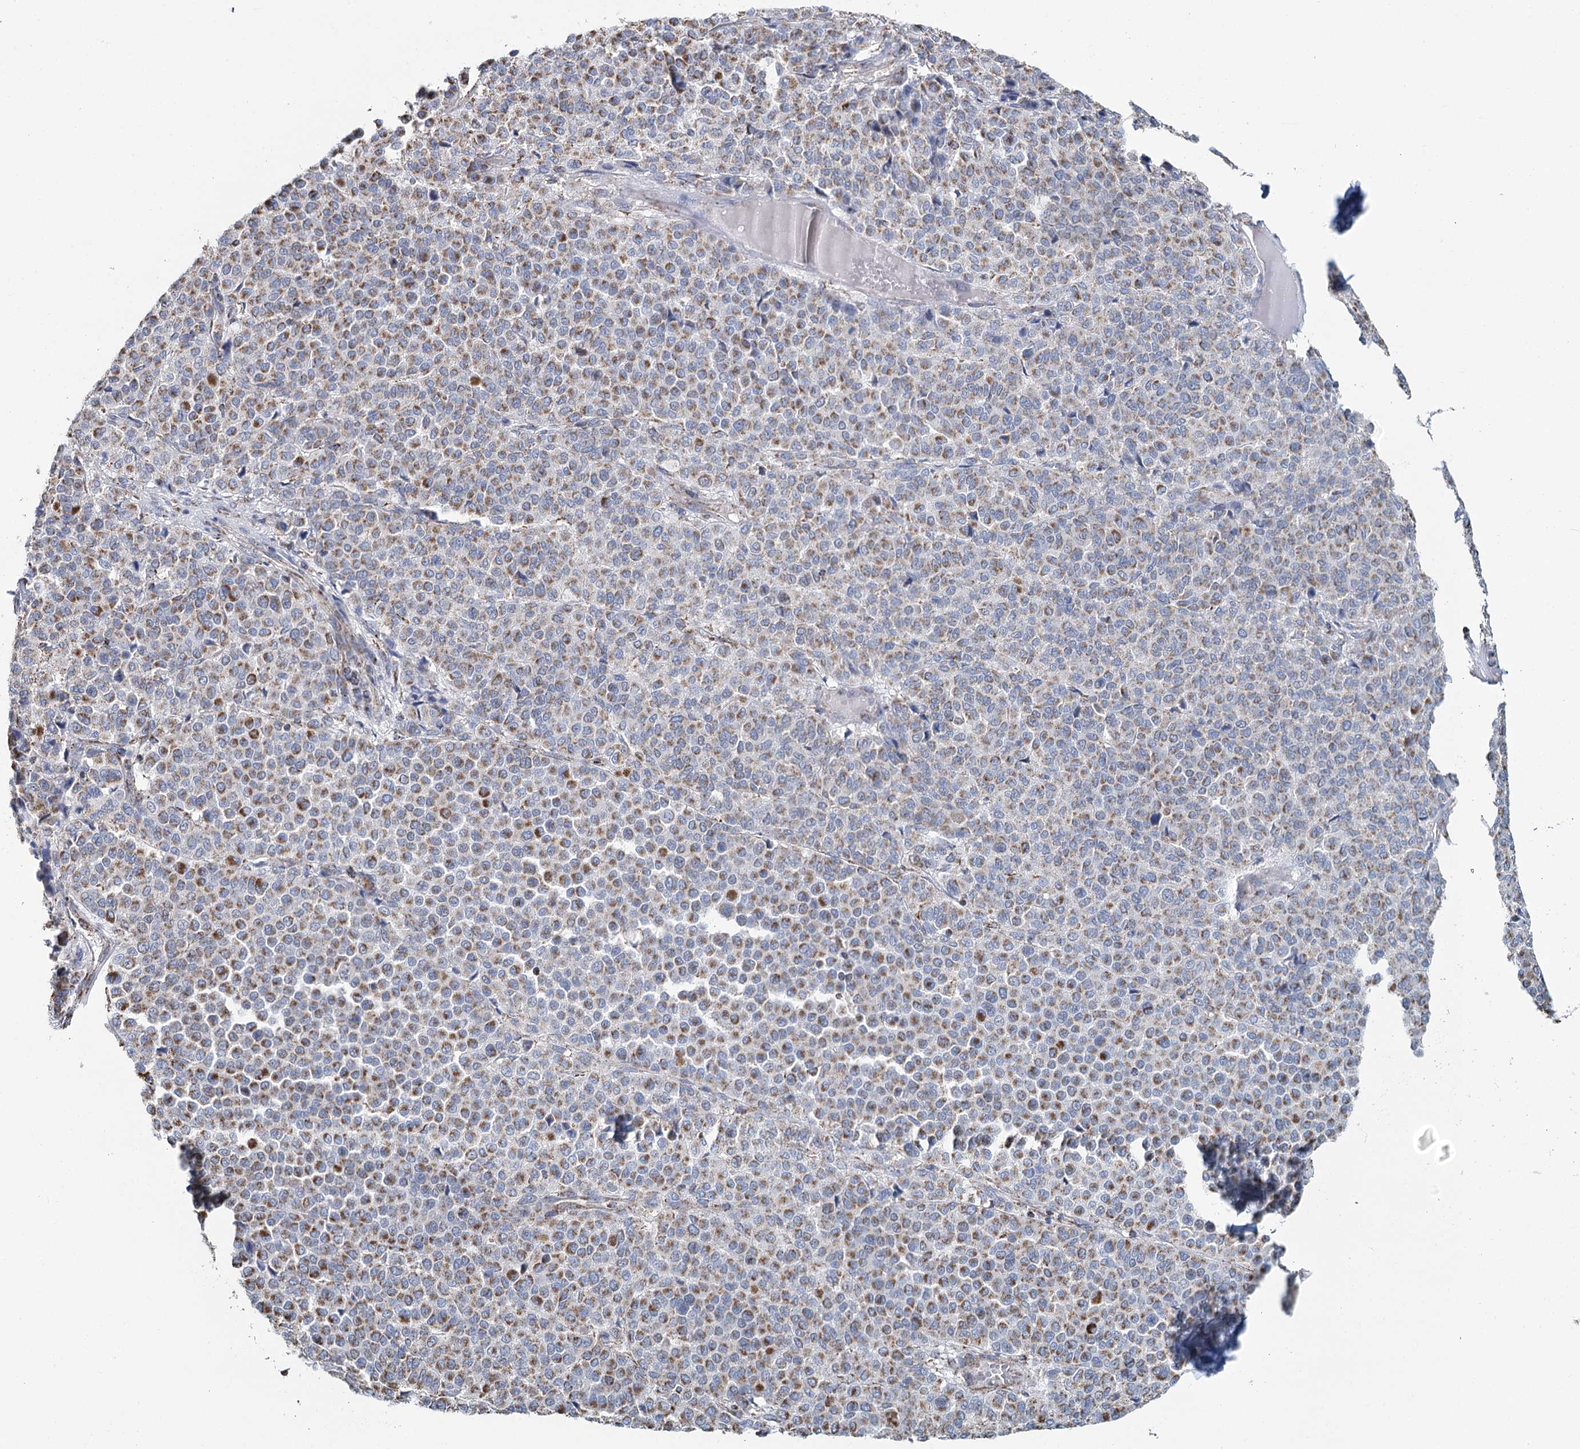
{"staining": {"intensity": "moderate", "quantity": ">75%", "location": "cytoplasmic/membranous"}, "tissue": "melanoma", "cell_type": "Tumor cells", "image_type": "cancer", "snomed": [{"axis": "morphology", "description": "Malignant melanoma, Metastatic site"}, {"axis": "topography", "description": "Pancreas"}], "caption": "A brown stain highlights moderate cytoplasmic/membranous expression of a protein in melanoma tumor cells. The protein is shown in brown color, while the nuclei are stained blue.", "gene": "MRPL44", "patient": {"sex": "female", "age": 30}}